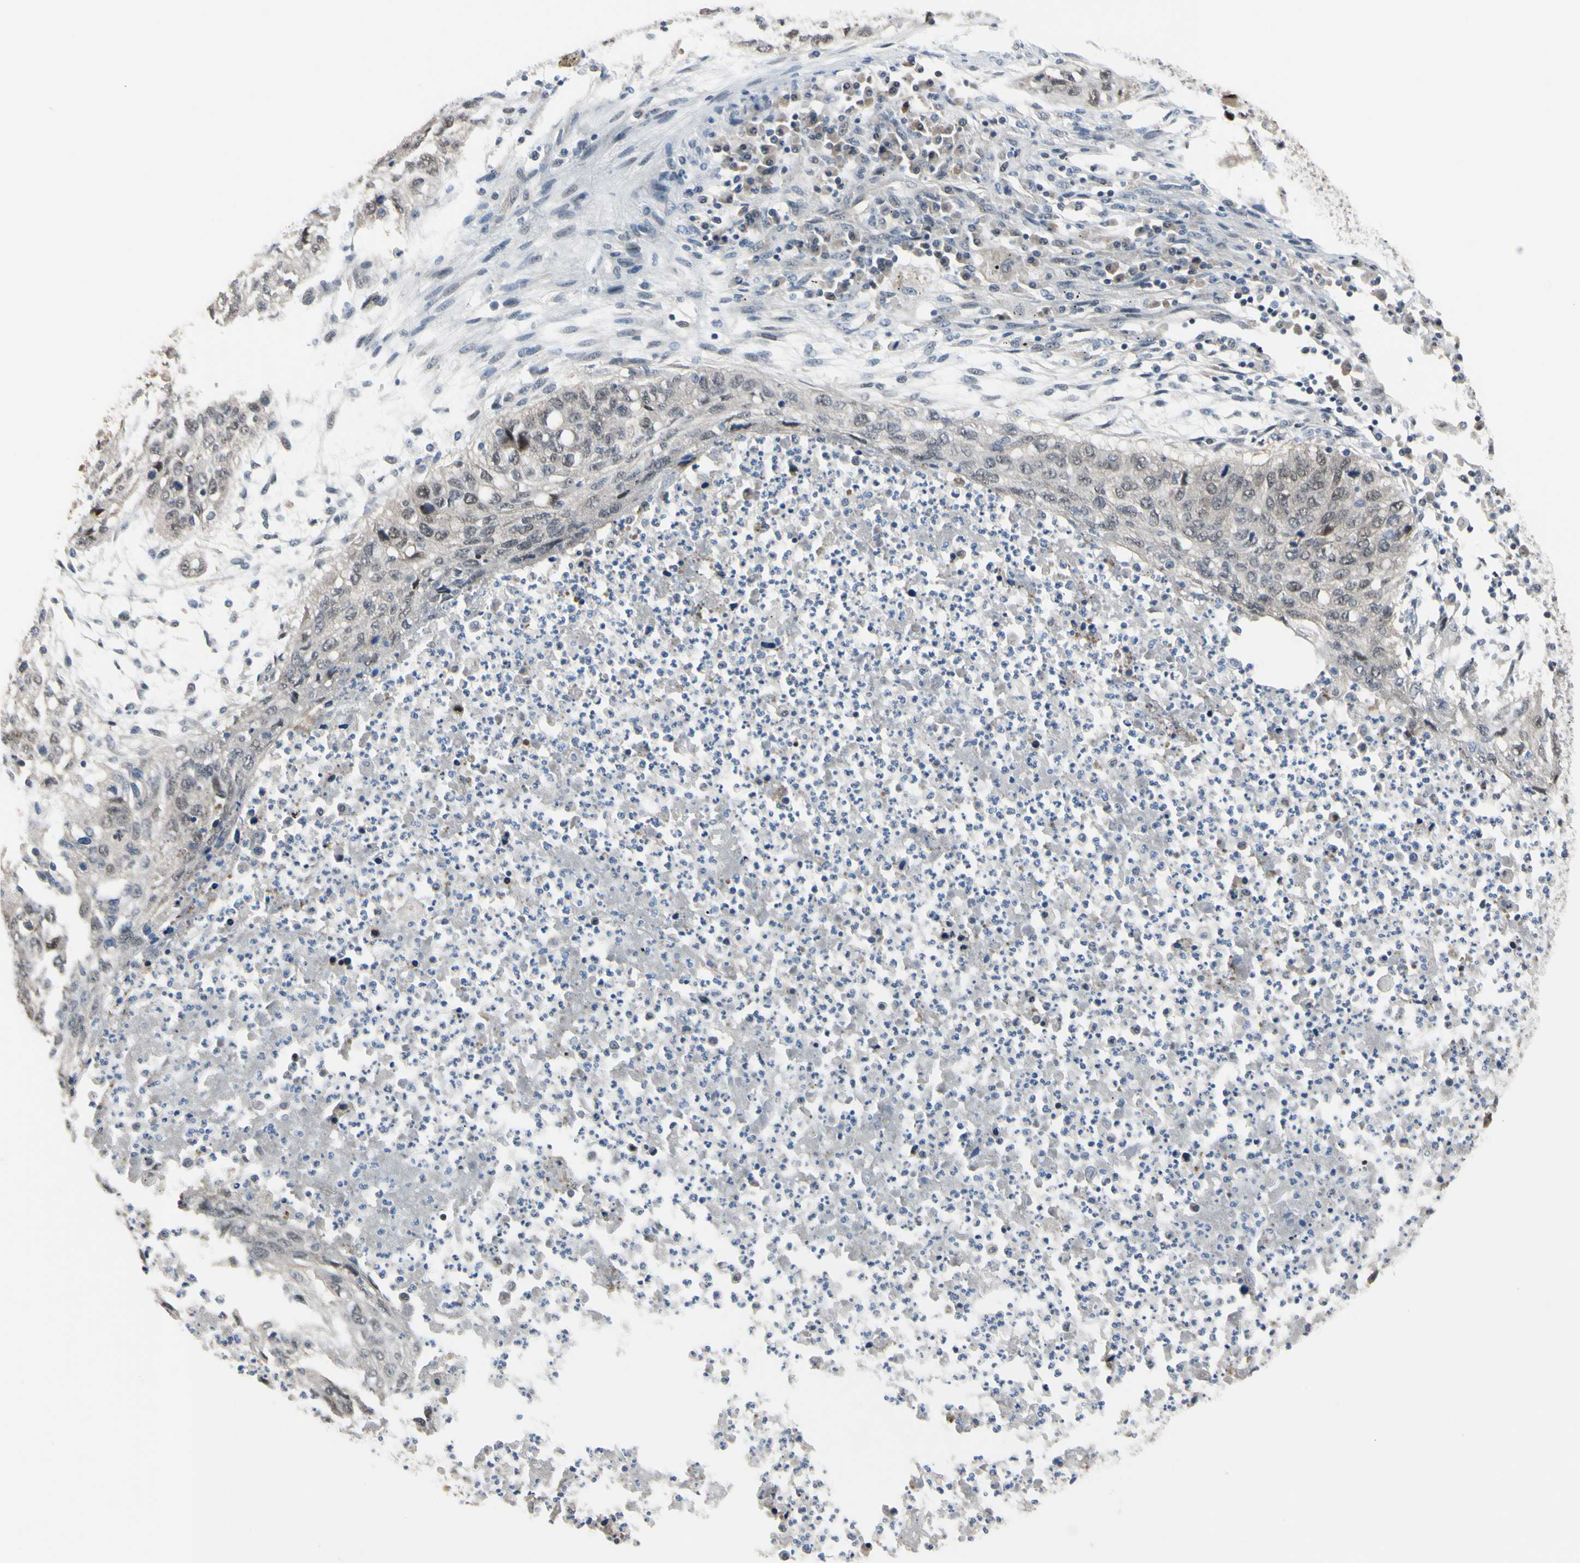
{"staining": {"intensity": "moderate", "quantity": "<25%", "location": "nuclear"}, "tissue": "lung cancer", "cell_type": "Tumor cells", "image_type": "cancer", "snomed": [{"axis": "morphology", "description": "Squamous cell carcinoma, NOS"}, {"axis": "topography", "description": "Lung"}], "caption": "The immunohistochemical stain highlights moderate nuclear positivity in tumor cells of lung squamous cell carcinoma tissue.", "gene": "HSPA4", "patient": {"sex": "female", "age": 63}}